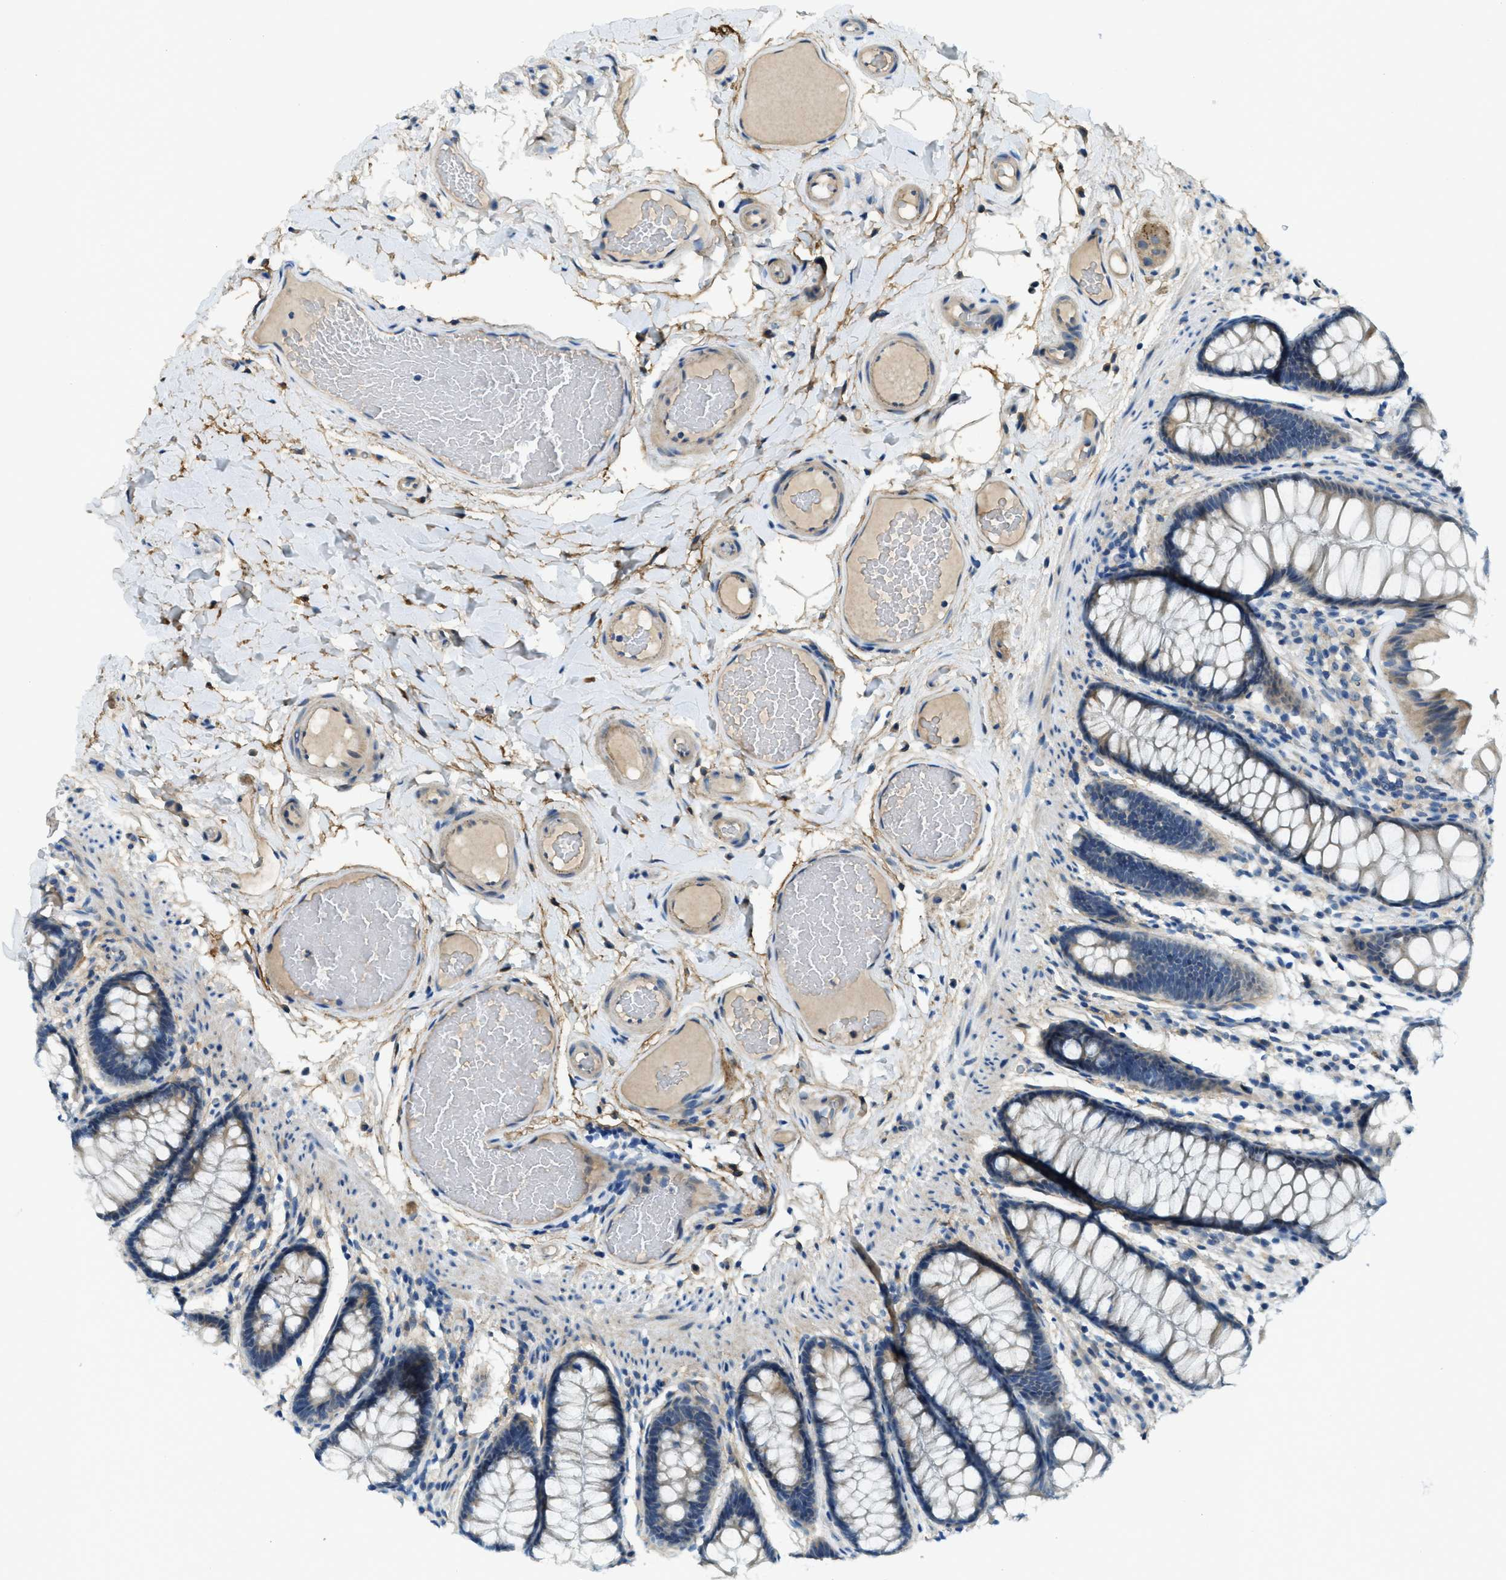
{"staining": {"intensity": "negative", "quantity": "none", "location": "none"}, "tissue": "colon", "cell_type": "Endothelial cells", "image_type": "normal", "snomed": [{"axis": "morphology", "description": "Normal tissue, NOS"}, {"axis": "topography", "description": "Colon"}], "caption": "Immunohistochemistry image of unremarkable colon: human colon stained with DAB displays no significant protein positivity in endothelial cells. (DAB IHC, high magnification).", "gene": "SNX14", "patient": {"sex": "female", "age": 56}}